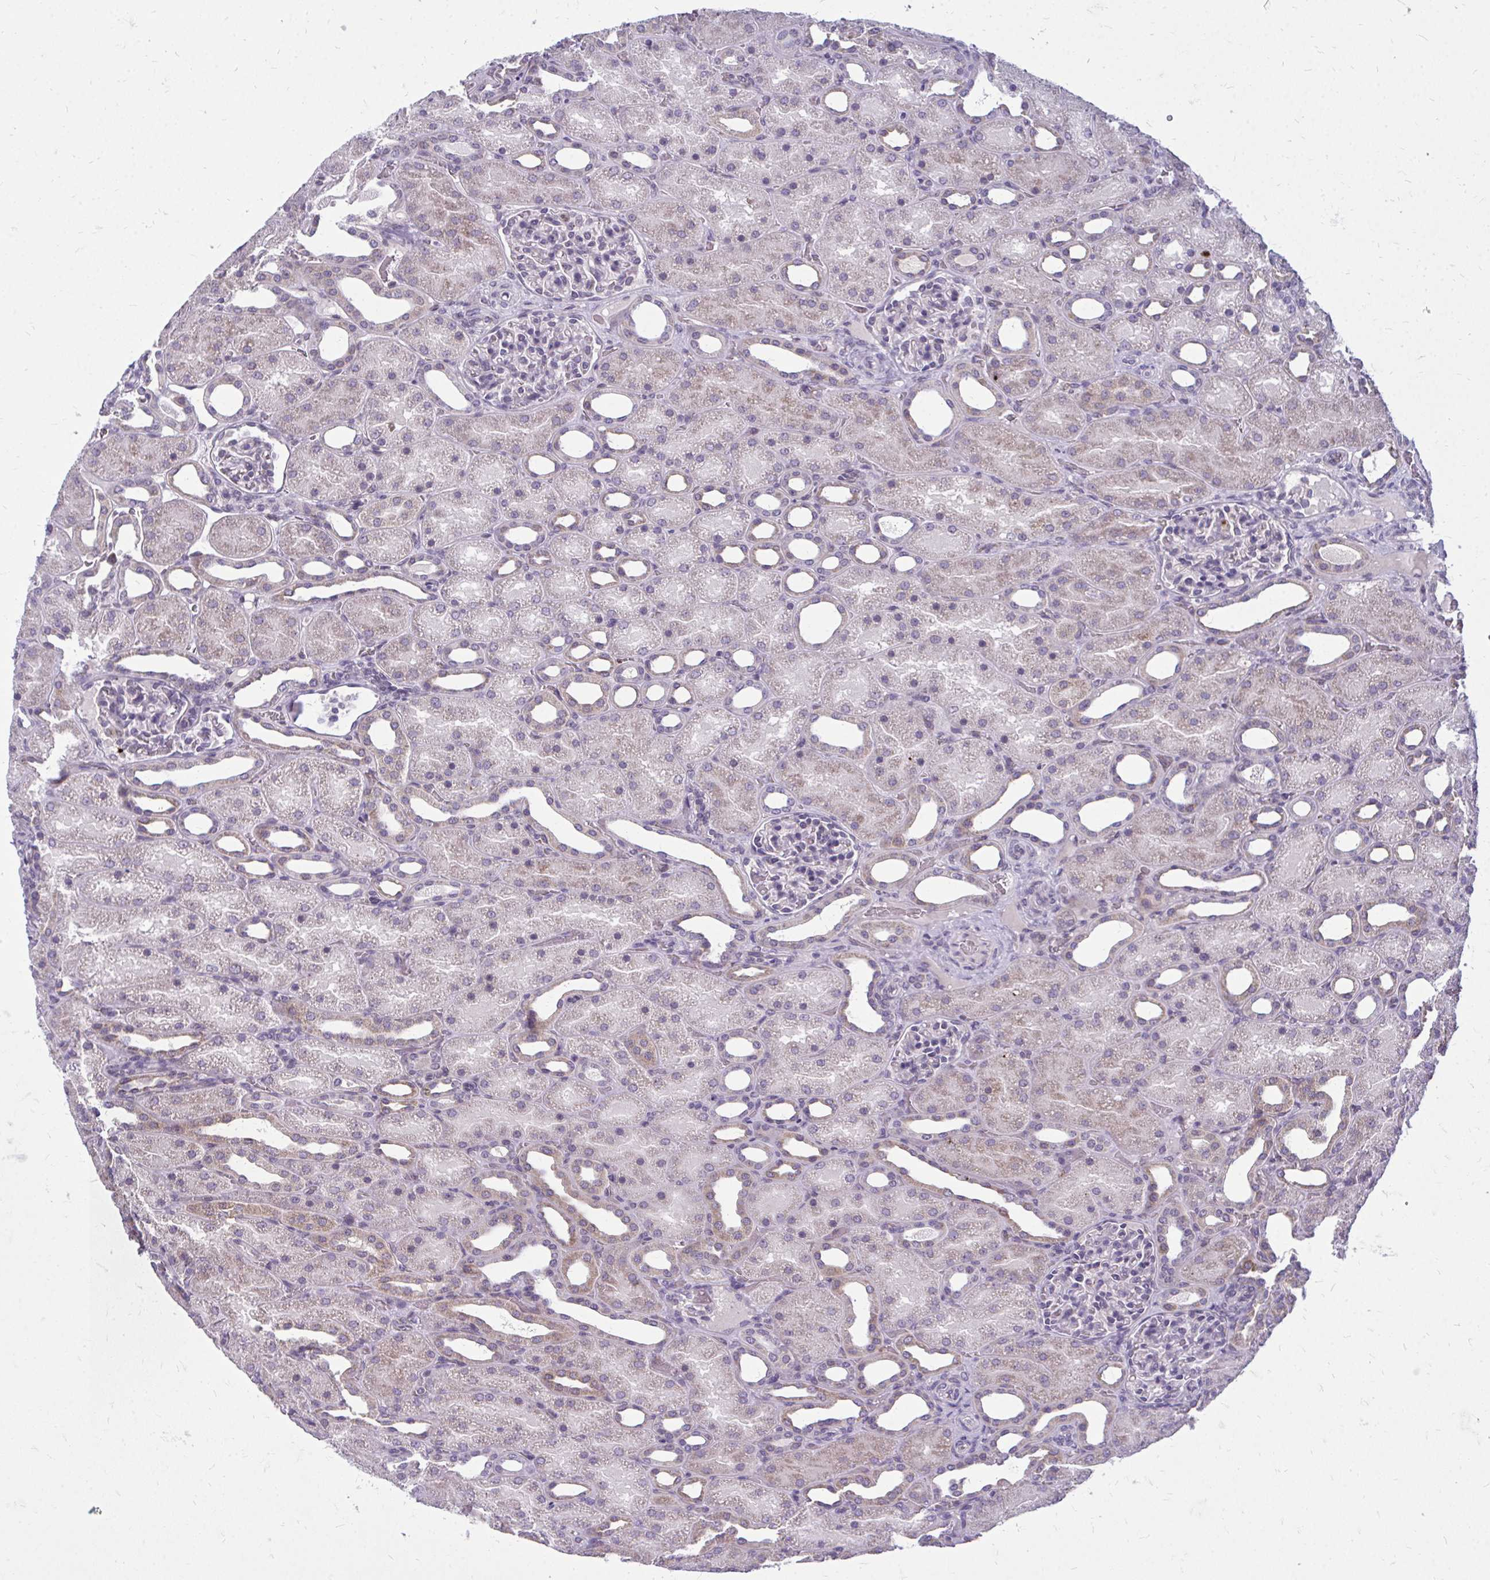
{"staining": {"intensity": "negative", "quantity": "none", "location": "none"}, "tissue": "kidney", "cell_type": "Cells in glomeruli", "image_type": "normal", "snomed": [{"axis": "morphology", "description": "Normal tissue, NOS"}, {"axis": "topography", "description": "Kidney"}], "caption": "Immunohistochemistry (IHC) of benign kidney reveals no expression in cells in glomeruli. (DAB IHC visualized using brightfield microscopy, high magnification).", "gene": "ACSL5", "patient": {"sex": "male", "age": 2}}